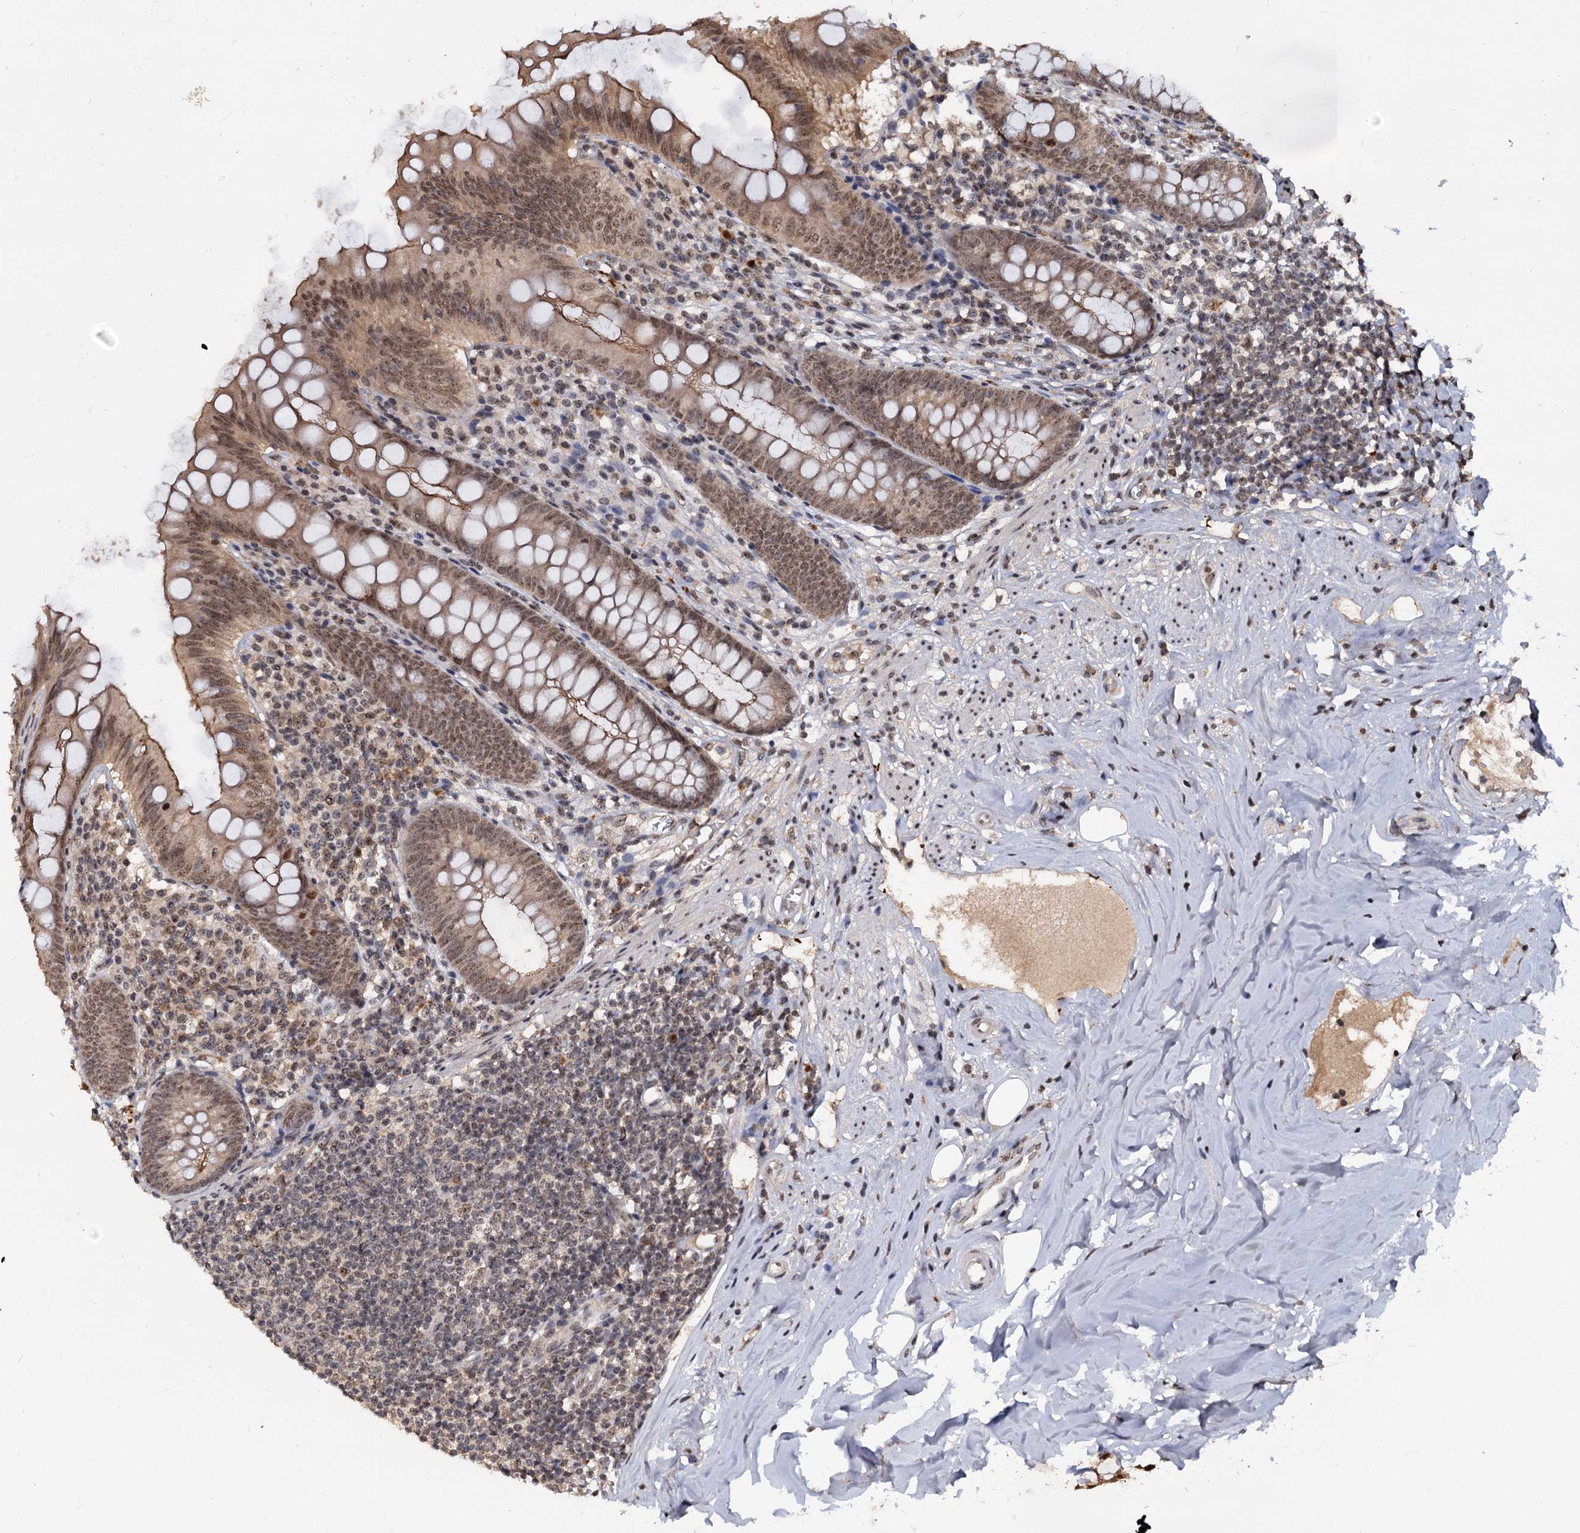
{"staining": {"intensity": "moderate", "quantity": ">75%", "location": "cytoplasmic/membranous,nuclear"}, "tissue": "appendix", "cell_type": "Glandular cells", "image_type": "normal", "snomed": [{"axis": "morphology", "description": "Normal tissue, NOS"}, {"axis": "topography", "description": "Appendix"}], "caption": "A micrograph of human appendix stained for a protein exhibits moderate cytoplasmic/membranous,nuclear brown staining in glandular cells.", "gene": "FAM216B", "patient": {"sex": "female", "age": 51}}